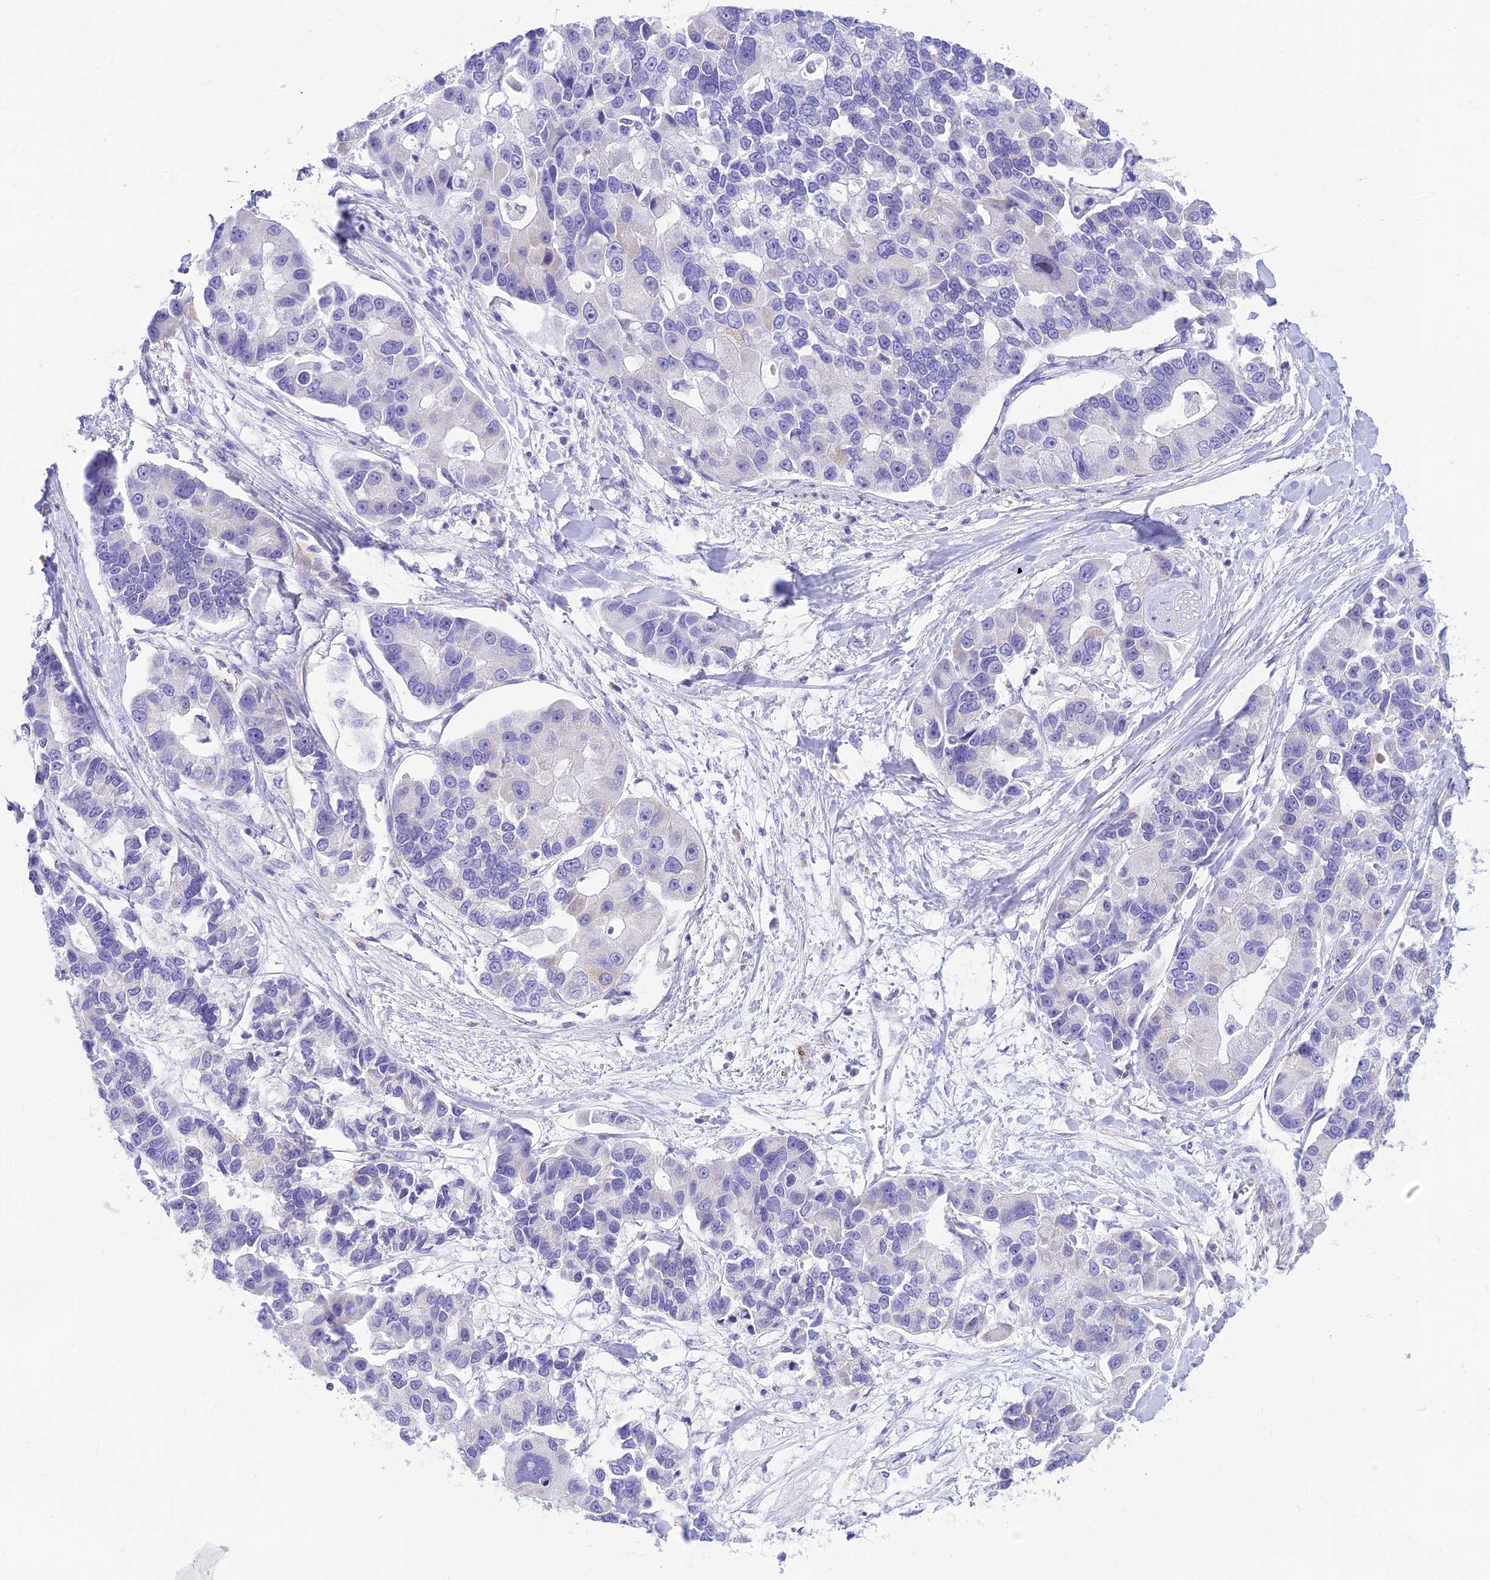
{"staining": {"intensity": "negative", "quantity": "none", "location": "none"}, "tissue": "lung cancer", "cell_type": "Tumor cells", "image_type": "cancer", "snomed": [{"axis": "morphology", "description": "Adenocarcinoma, NOS"}, {"axis": "topography", "description": "Lung"}], "caption": "A histopathology image of lung cancer stained for a protein demonstrates no brown staining in tumor cells.", "gene": "FAM186B", "patient": {"sex": "female", "age": 54}}